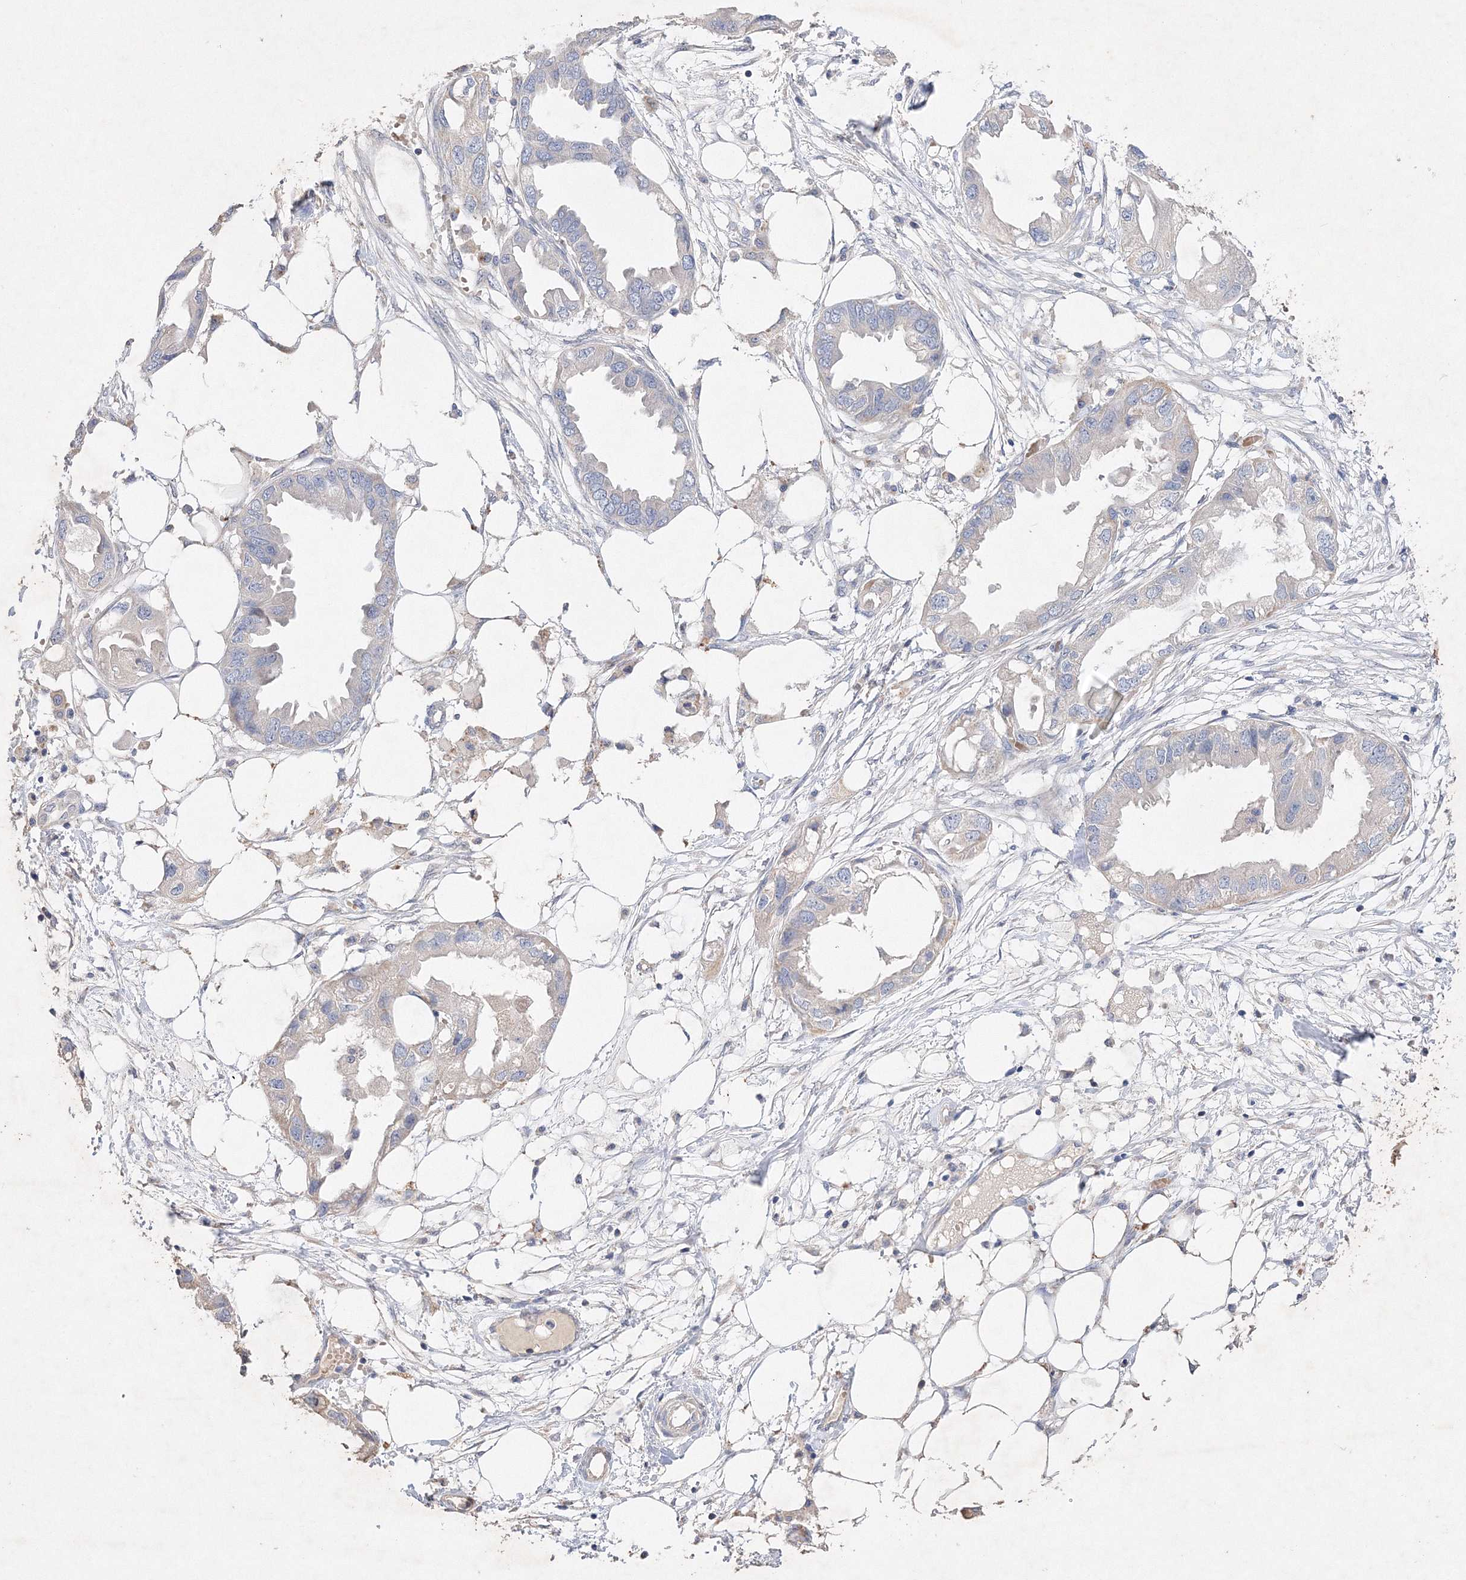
{"staining": {"intensity": "negative", "quantity": "none", "location": "none"}, "tissue": "endometrial cancer", "cell_type": "Tumor cells", "image_type": "cancer", "snomed": [{"axis": "morphology", "description": "Adenocarcinoma, NOS"}, {"axis": "morphology", "description": "Adenocarcinoma, metastatic, NOS"}, {"axis": "topography", "description": "Adipose tissue"}, {"axis": "topography", "description": "Endometrium"}], "caption": "The histopathology image reveals no significant positivity in tumor cells of endometrial cancer. Nuclei are stained in blue.", "gene": "GLS", "patient": {"sex": "female", "age": 67}}